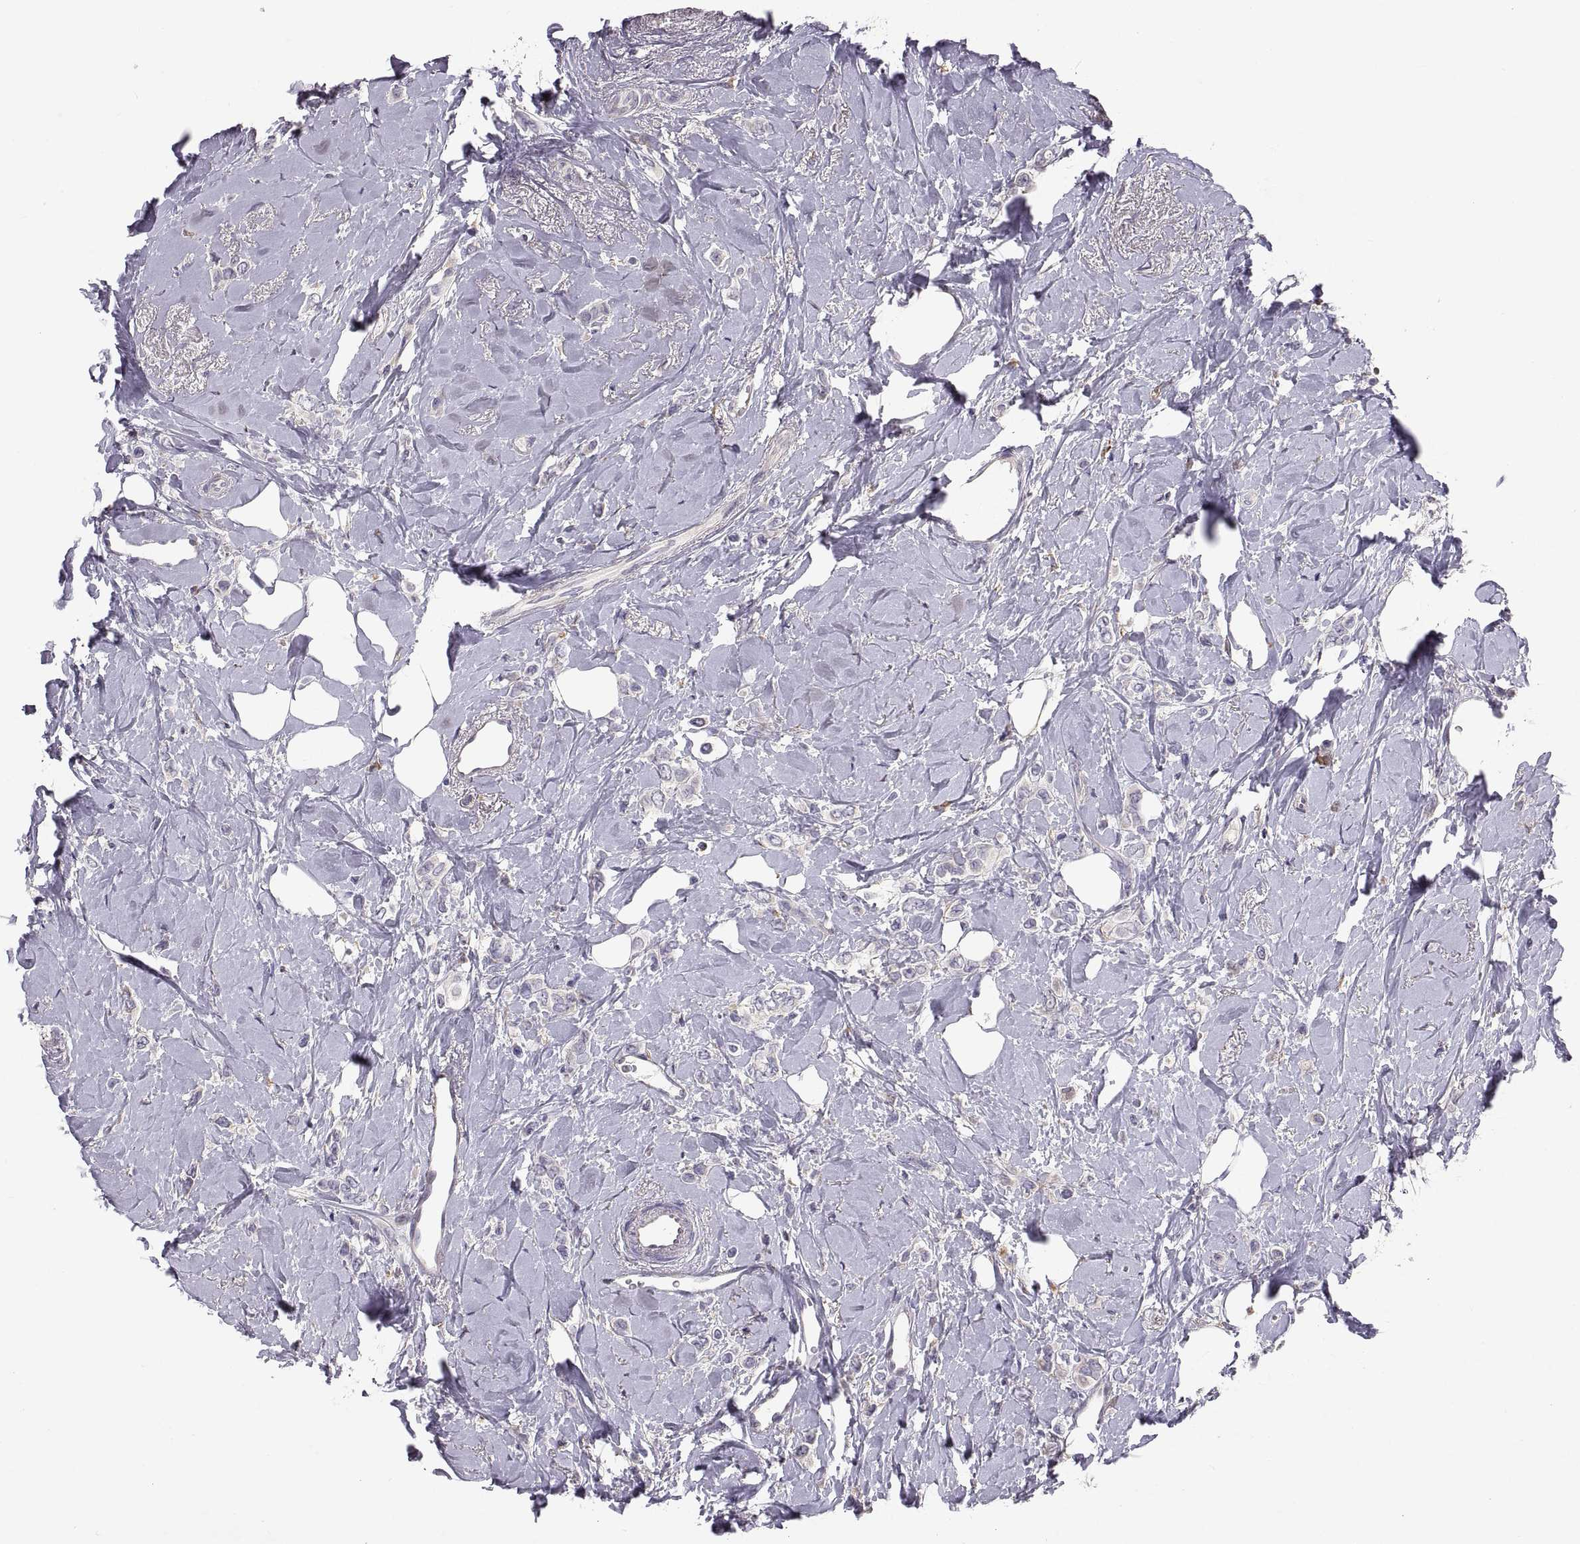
{"staining": {"intensity": "negative", "quantity": "none", "location": "none"}, "tissue": "breast cancer", "cell_type": "Tumor cells", "image_type": "cancer", "snomed": [{"axis": "morphology", "description": "Lobular carcinoma"}, {"axis": "topography", "description": "Breast"}], "caption": "DAB immunohistochemical staining of lobular carcinoma (breast) reveals no significant expression in tumor cells.", "gene": "PLEKHB2", "patient": {"sex": "female", "age": 66}}